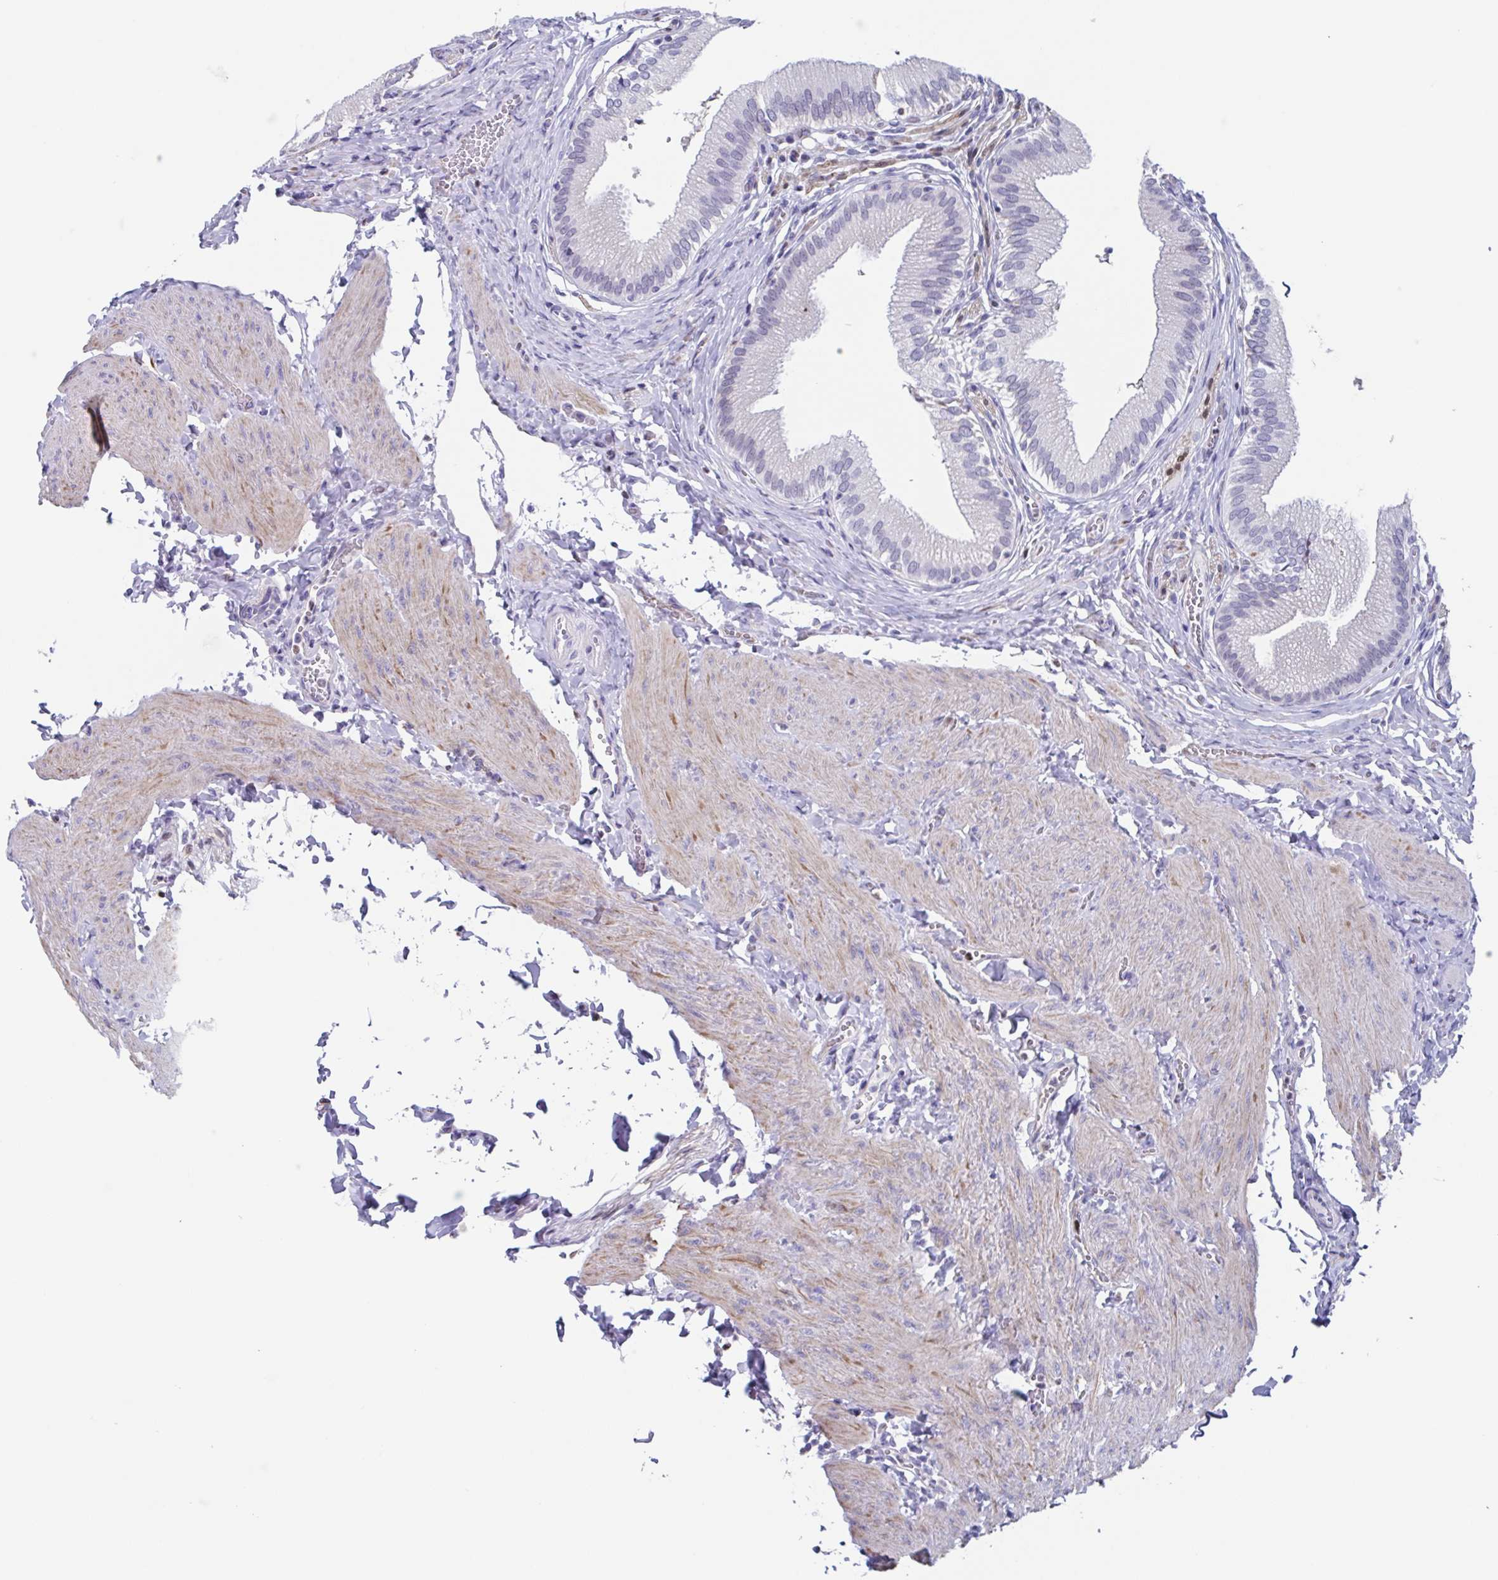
{"staining": {"intensity": "weak", "quantity": "<25%", "location": "nuclear"}, "tissue": "gallbladder", "cell_type": "Glandular cells", "image_type": "normal", "snomed": [{"axis": "morphology", "description": "Normal tissue, NOS"}, {"axis": "topography", "description": "Gallbladder"}, {"axis": "topography", "description": "Peripheral nerve tissue"}], "caption": "Immunohistochemical staining of benign gallbladder reveals no significant positivity in glandular cells.", "gene": "PBOV1", "patient": {"sex": "male", "age": 17}}